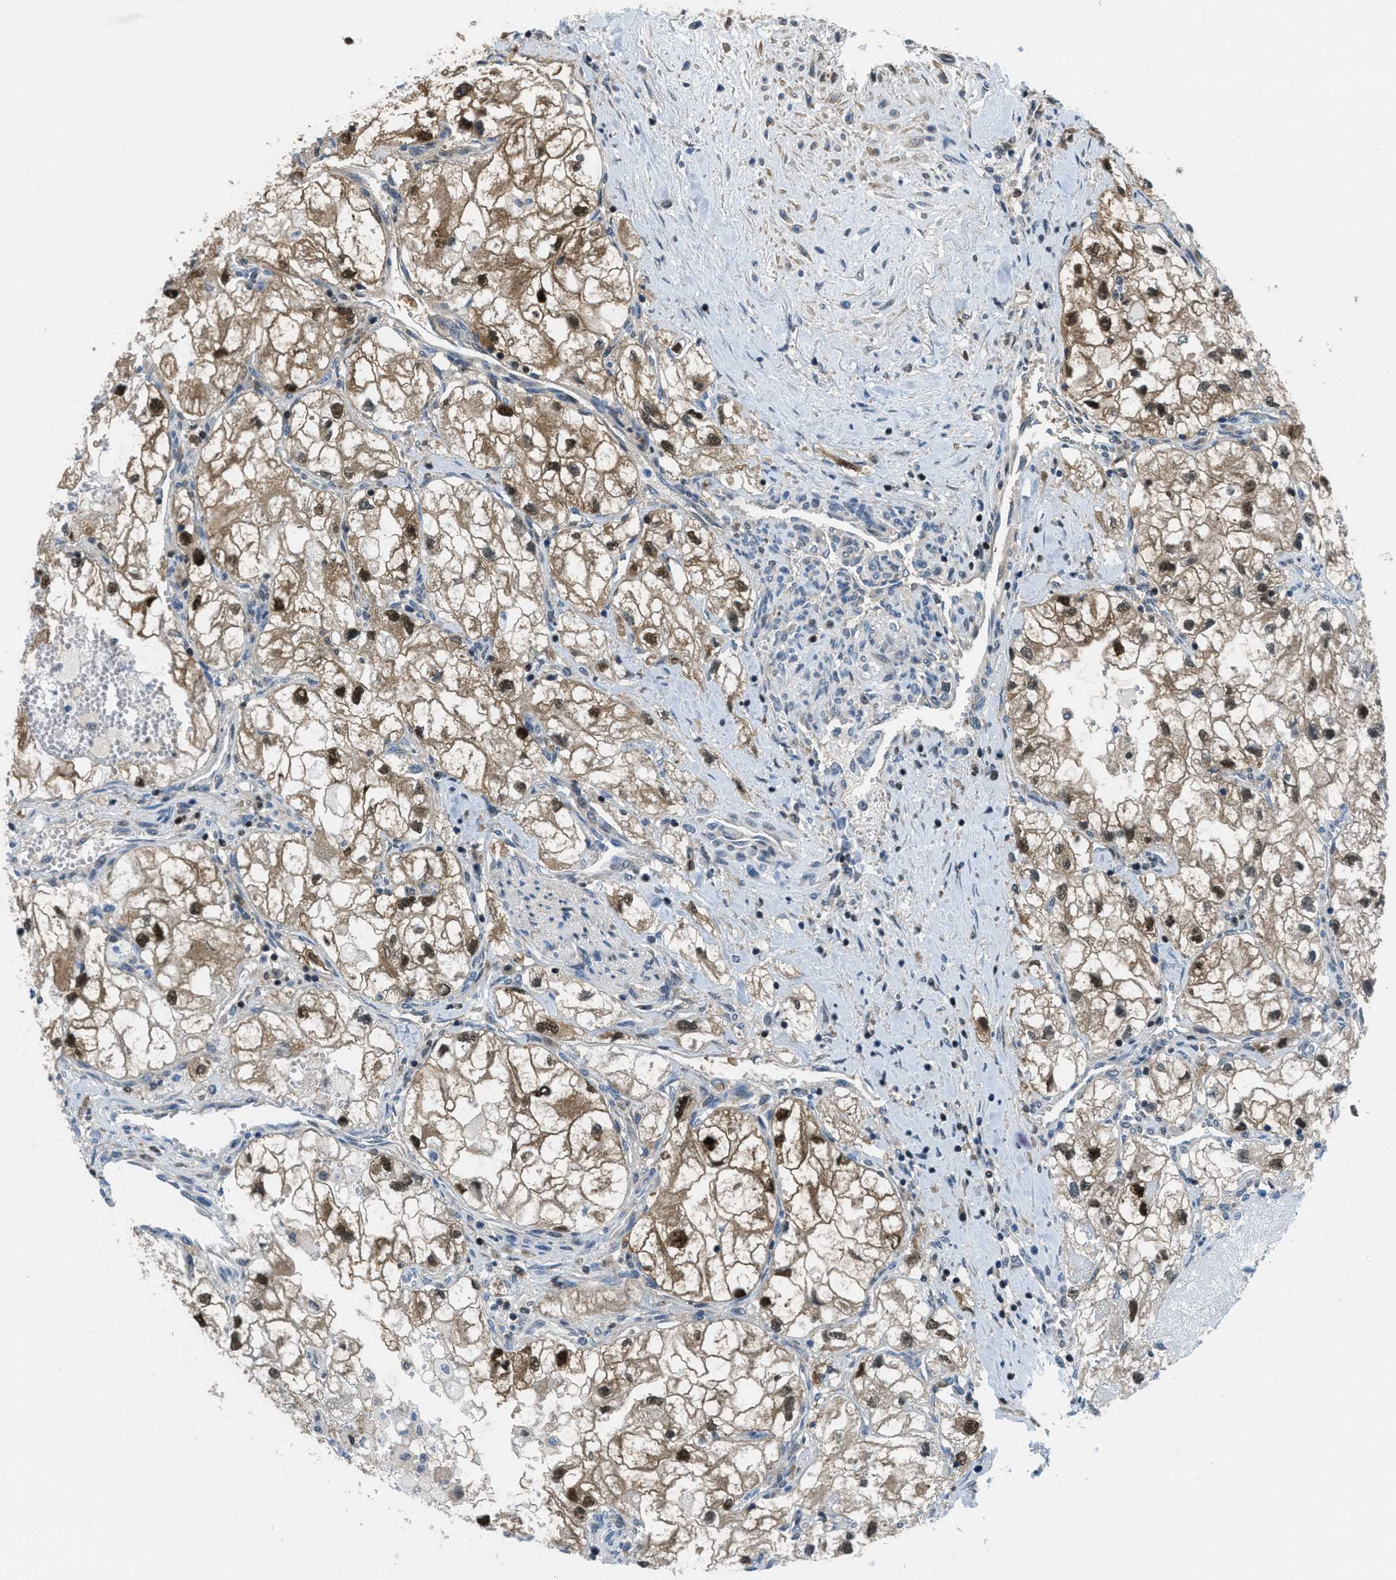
{"staining": {"intensity": "strong", "quantity": ">75%", "location": "cytoplasmic/membranous,nuclear"}, "tissue": "renal cancer", "cell_type": "Tumor cells", "image_type": "cancer", "snomed": [{"axis": "morphology", "description": "Adenocarcinoma, NOS"}, {"axis": "topography", "description": "Kidney"}], "caption": "Immunohistochemistry of renal cancer (adenocarcinoma) reveals high levels of strong cytoplasmic/membranous and nuclear positivity in approximately >75% of tumor cells. The protein is shown in brown color, while the nuclei are stained blue.", "gene": "PIP5K1C", "patient": {"sex": "female", "age": 70}}